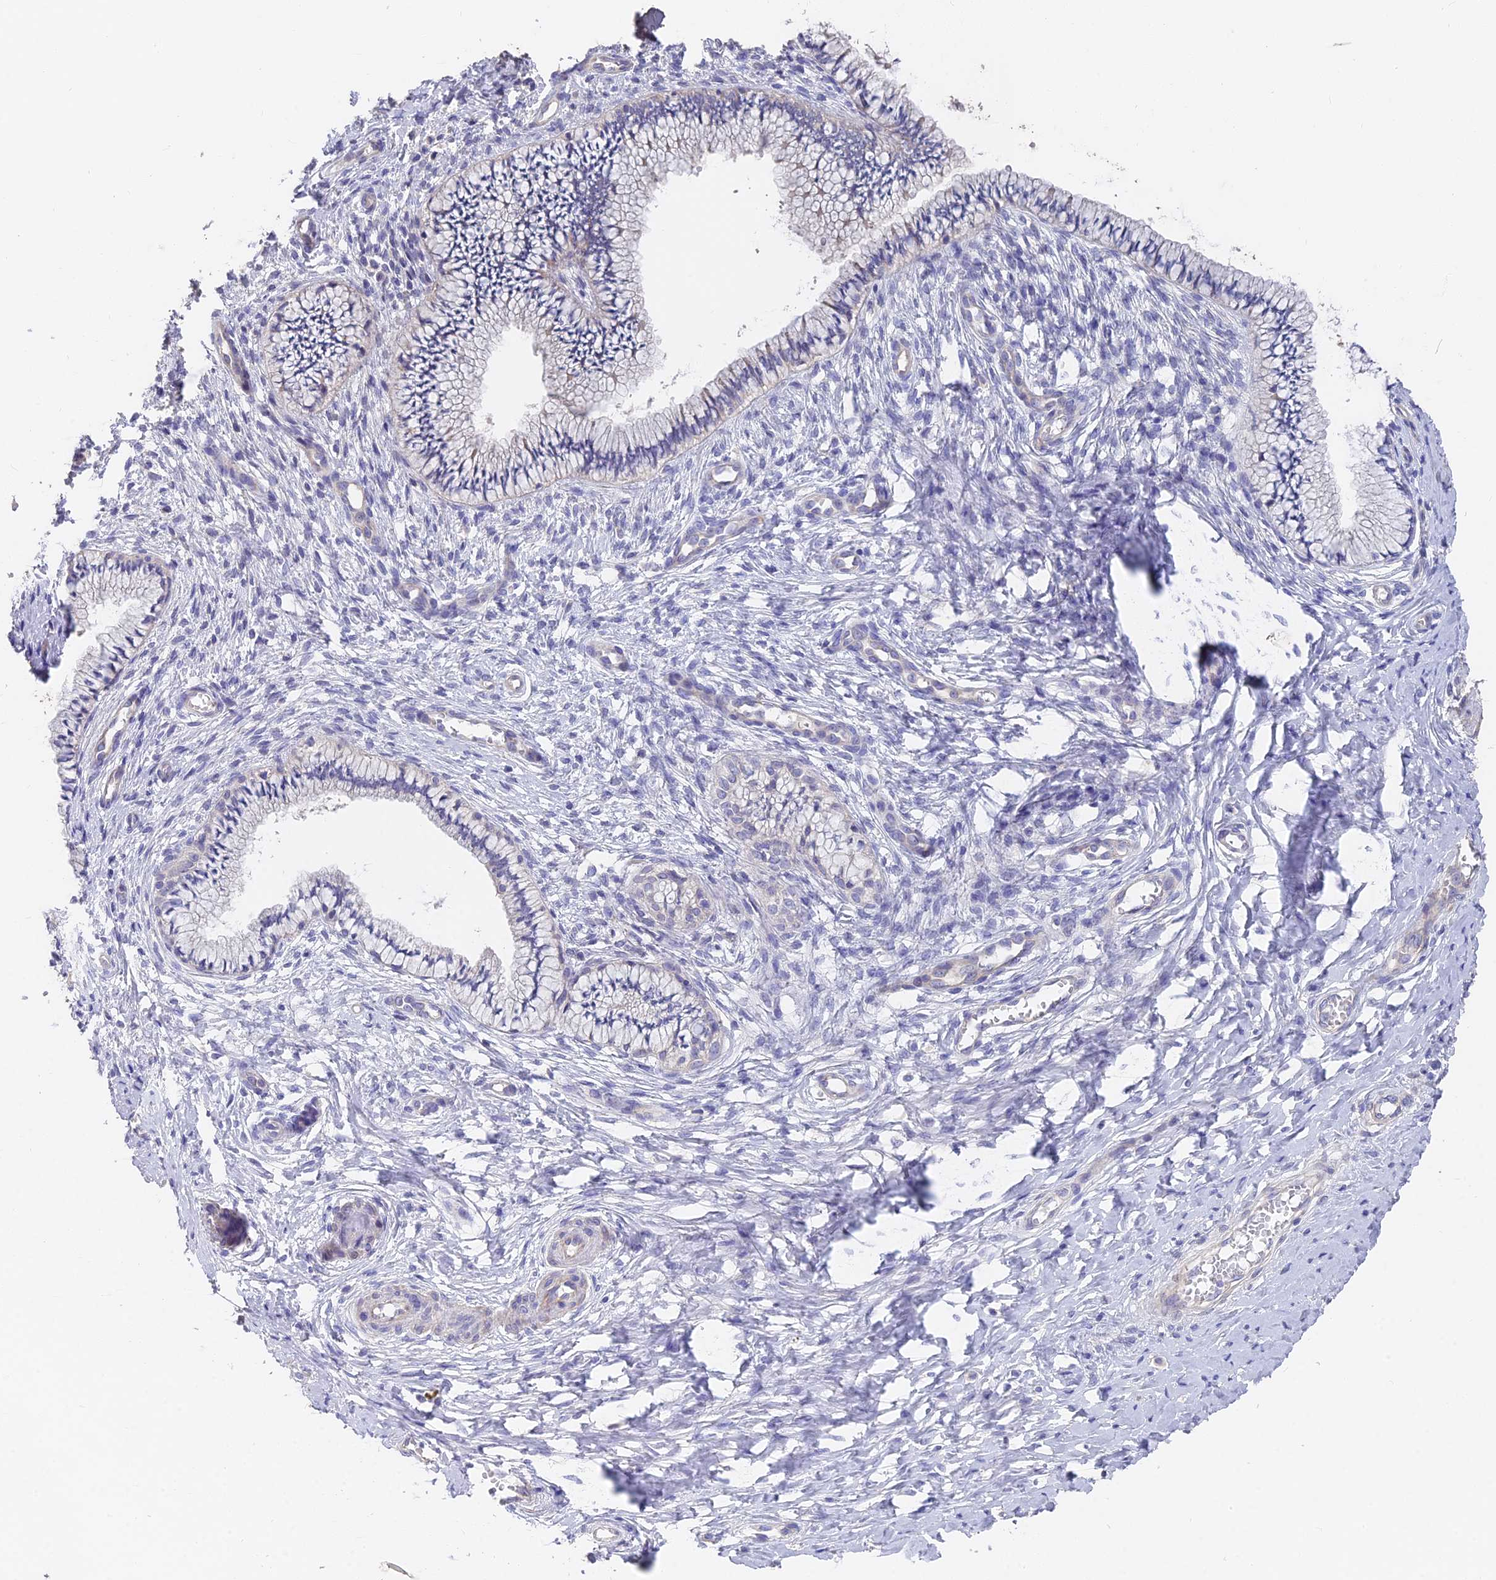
{"staining": {"intensity": "negative", "quantity": "none", "location": "none"}, "tissue": "cervix", "cell_type": "Glandular cells", "image_type": "normal", "snomed": [{"axis": "morphology", "description": "Normal tissue, NOS"}, {"axis": "topography", "description": "Cervix"}], "caption": "Immunohistochemistry image of normal cervix stained for a protein (brown), which shows no positivity in glandular cells.", "gene": "FAM168B", "patient": {"sex": "female", "age": 36}}